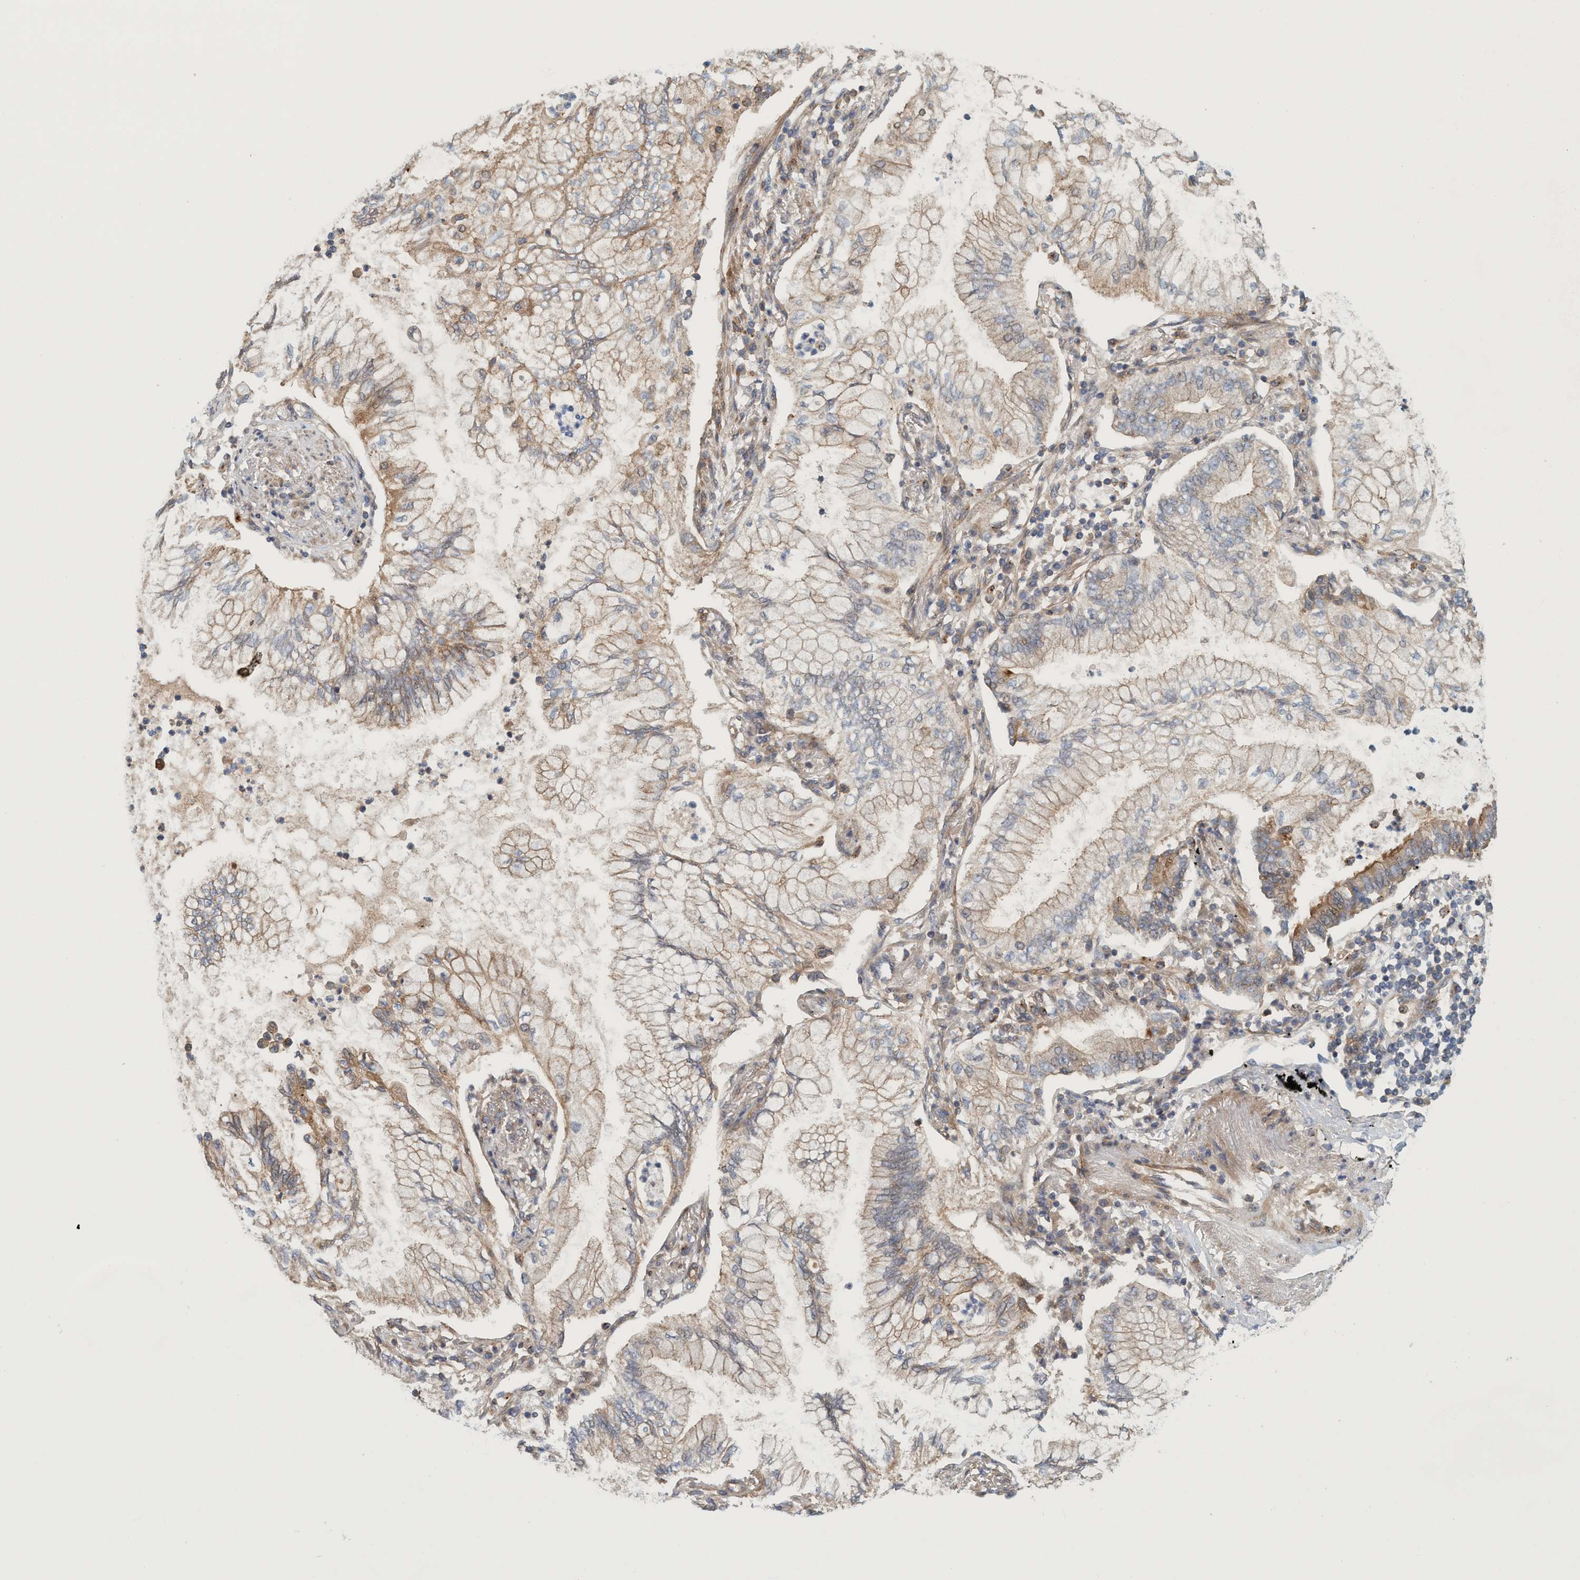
{"staining": {"intensity": "moderate", "quantity": ">75%", "location": "cytoplasmic/membranous"}, "tissue": "lung cancer", "cell_type": "Tumor cells", "image_type": "cancer", "snomed": [{"axis": "morphology", "description": "Normal tissue, NOS"}, {"axis": "morphology", "description": "Adenocarcinoma, NOS"}, {"axis": "topography", "description": "Bronchus"}, {"axis": "topography", "description": "Lung"}], "caption": "DAB (3,3'-diaminobenzidine) immunohistochemical staining of lung cancer exhibits moderate cytoplasmic/membranous protein expression in about >75% of tumor cells.", "gene": "SPECC1", "patient": {"sex": "female", "age": 70}}